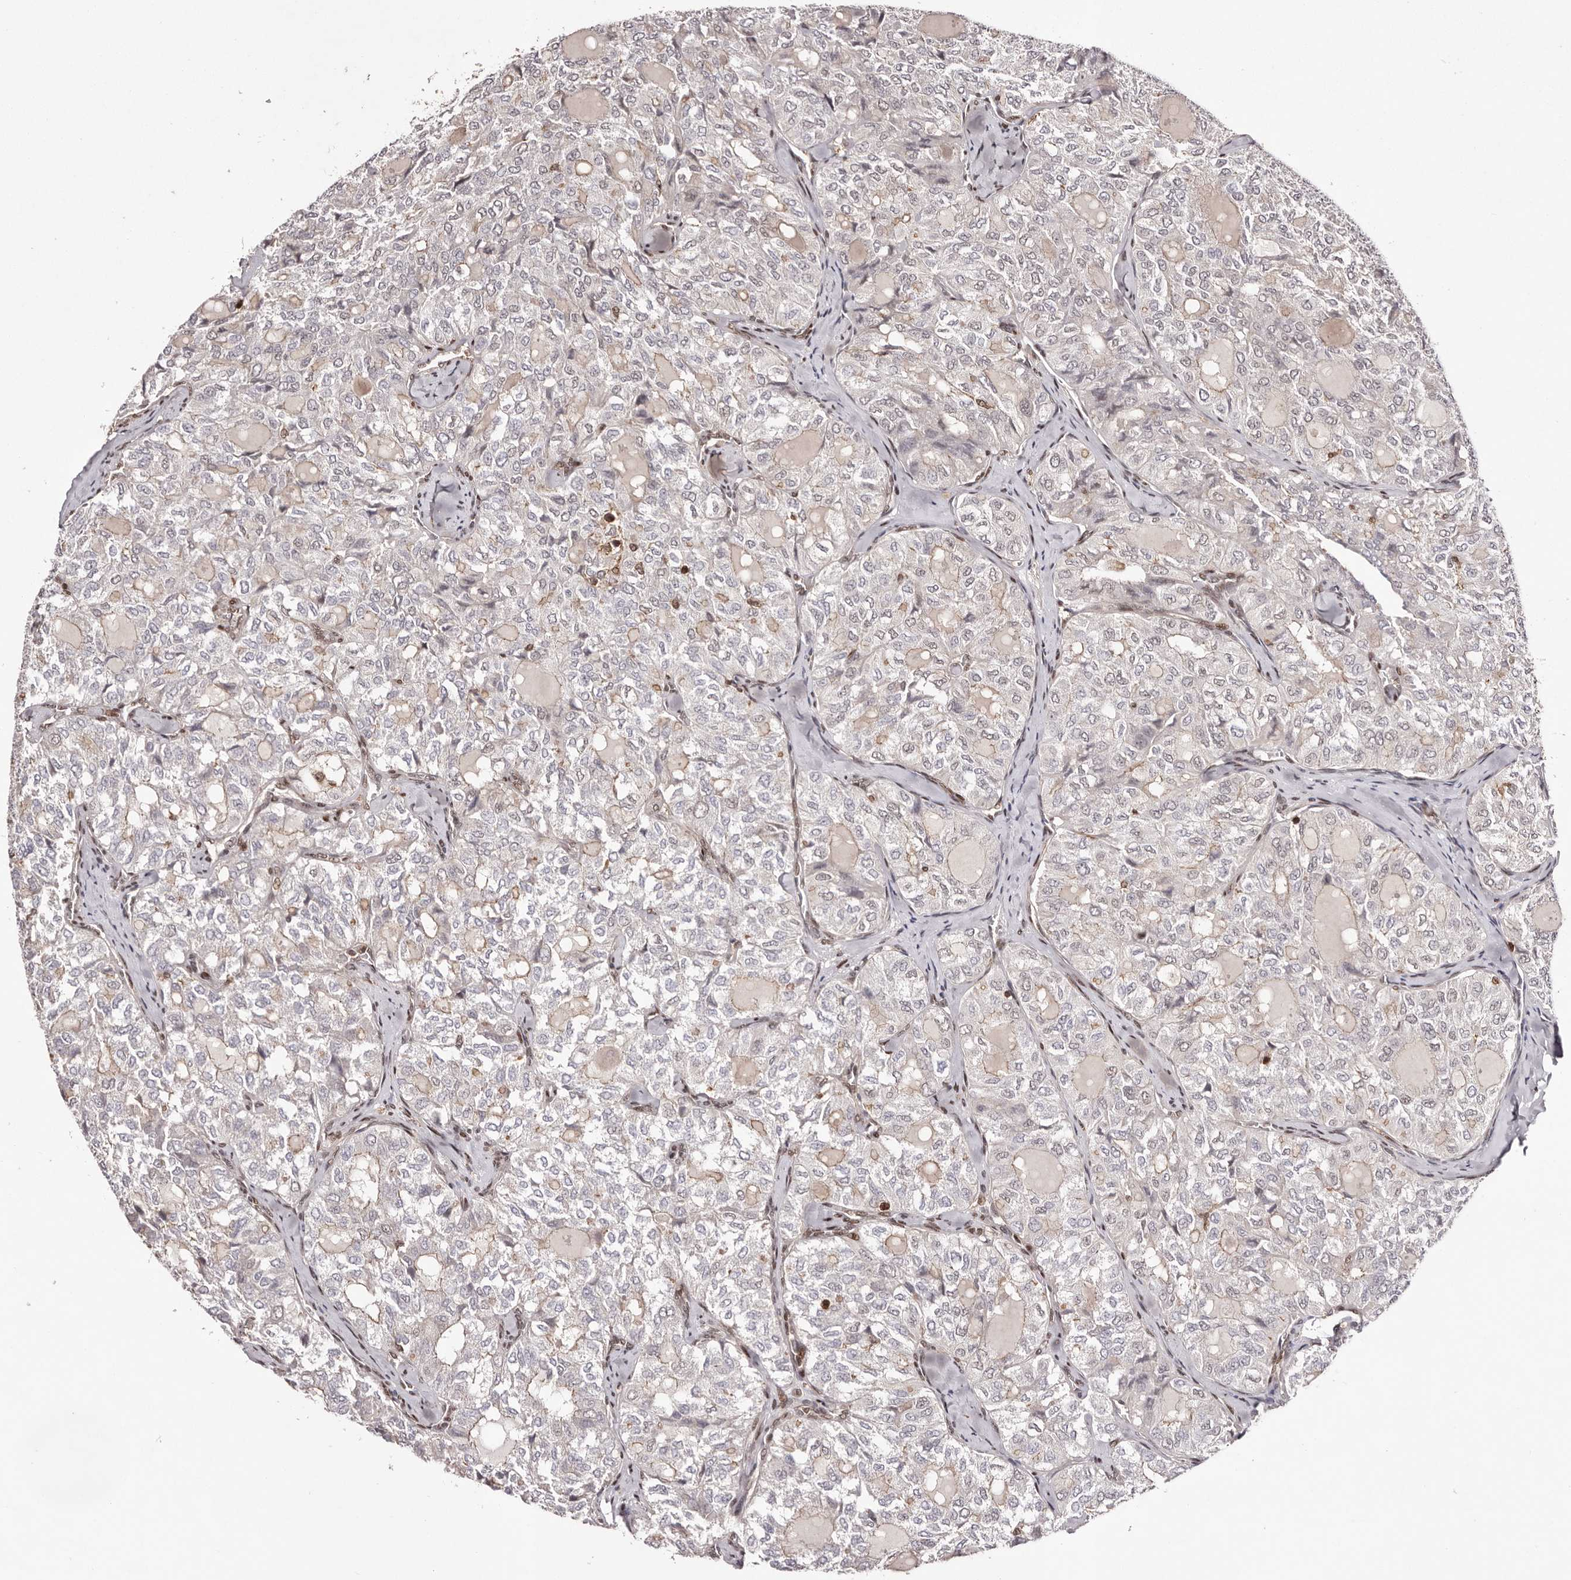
{"staining": {"intensity": "negative", "quantity": "none", "location": "none"}, "tissue": "thyroid cancer", "cell_type": "Tumor cells", "image_type": "cancer", "snomed": [{"axis": "morphology", "description": "Follicular adenoma carcinoma, NOS"}, {"axis": "topography", "description": "Thyroid gland"}], "caption": "Immunohistochemistry image of human follicular adenoma carcinoma (thyroid) stained for a protein (brown), which displays no expression in tumor cells.", "gene": "FBXO5", "patient": {"sex": "male", "age": 75}}